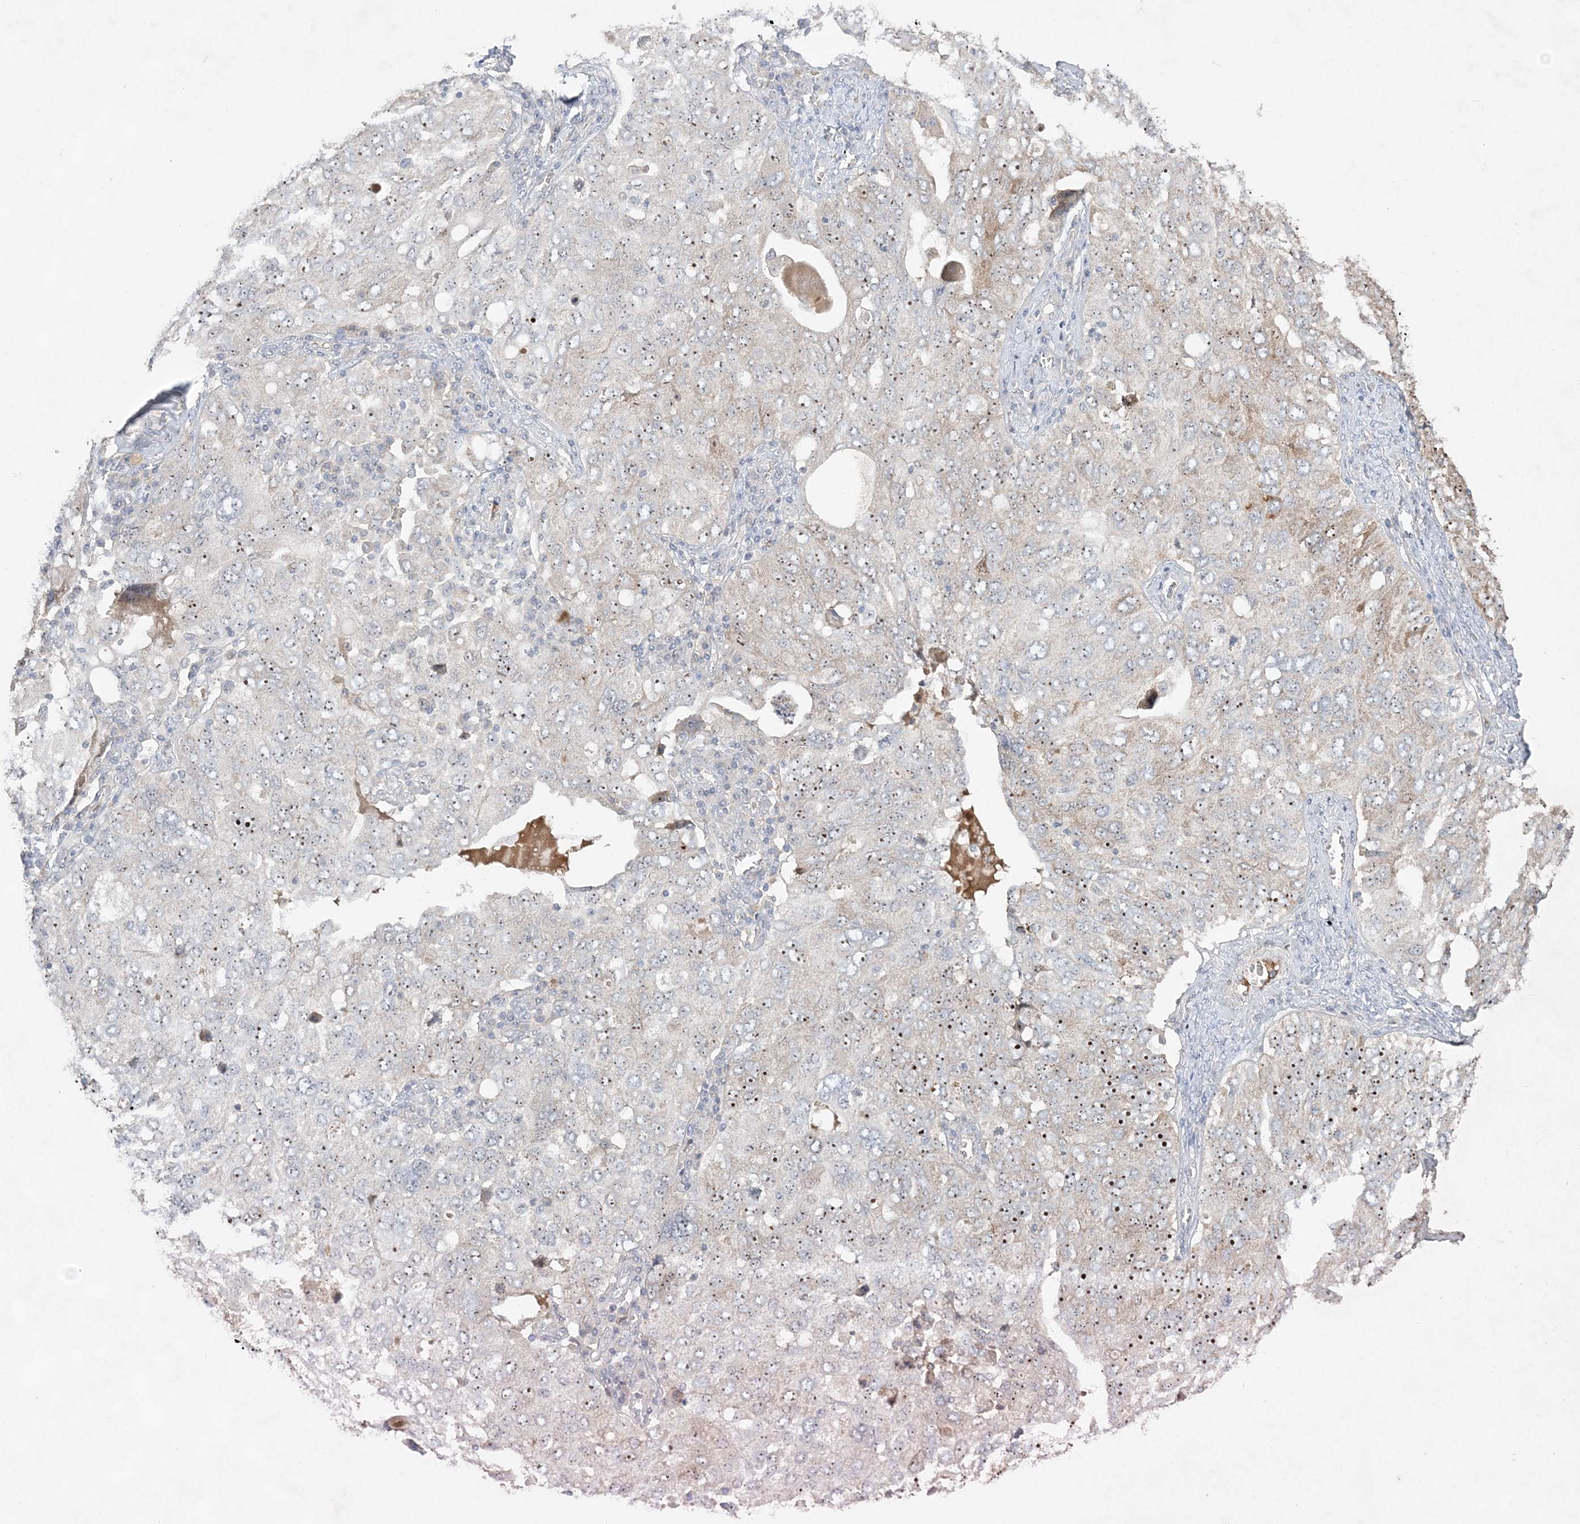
{"staining": {"intensity": "moderate", "quantity": "25%-75%", "location": "nuclear"}, "tissue": "ovarian cancer", "cell_type": "Tumor cells", "image_type": "cancer", "snomed": [{"axis": "morphology", "description": "Carcinoma, endometroid"}, {"axis": "topography", "description": "Ovary"}], "caption": "IHC histopathology image of neoplastic tissue: human endometroid carcinoma (ovarian) stained using immunohistochemistry (IHC) displays medium levels of moderate protein expression localized specifically in the nuclear of tumor cells, appearing as a nuclear brown color.", "gene": "NOP16", "patient": {"sex": "female", "age": 62}}